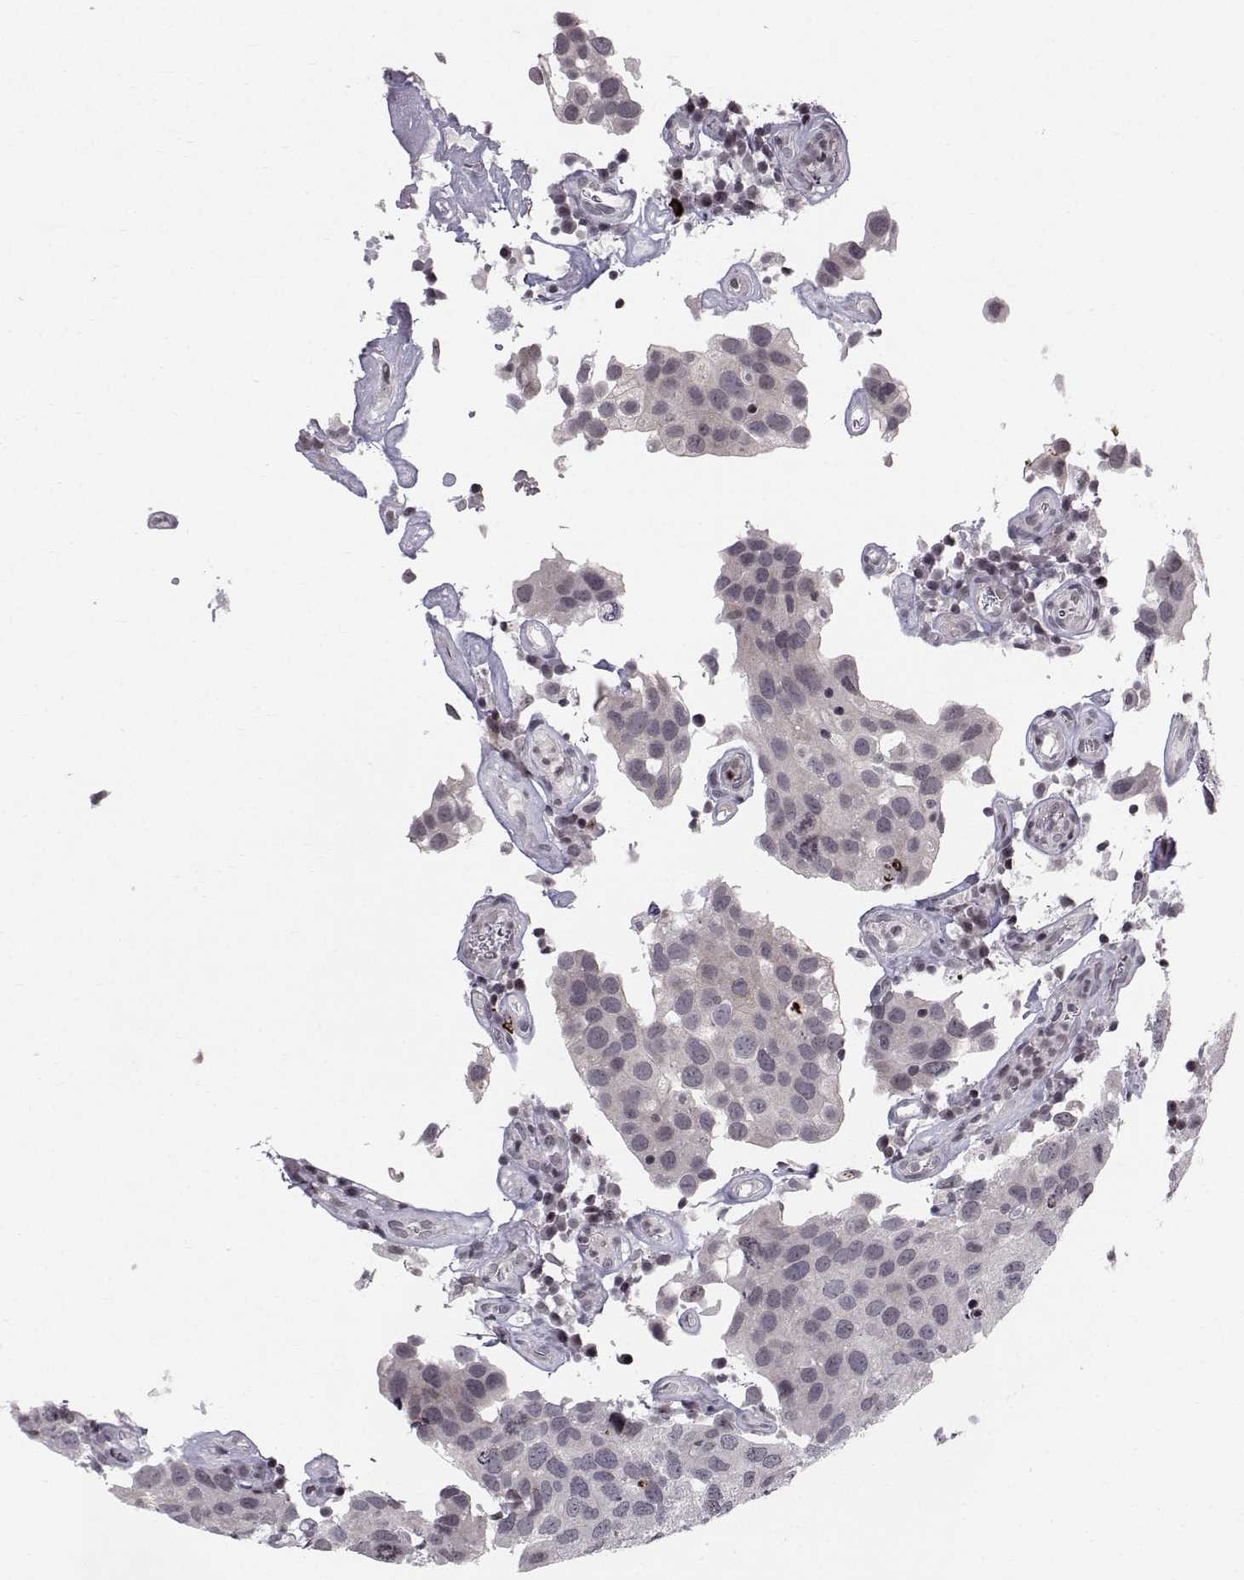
{"staining": {"intensity": "negative", "quantity": "none", "location": "none"}, "tissue": "urothelial cancer", "cell_type": "Tumor cells", "image_type": "cancer", "snomed": [{"axis": "morphology", "description": "Urothelial carcinoma, High grade"}, {"axis": "topography", "description": "Urinary bladder"}], "caption": "Protein analysis of urothelial carcinoma (high-grade) demonstrates no significant positivity in tumor cells.", "gene": "MARCHF4", "patient": {"sex": "male", "age": 79}}